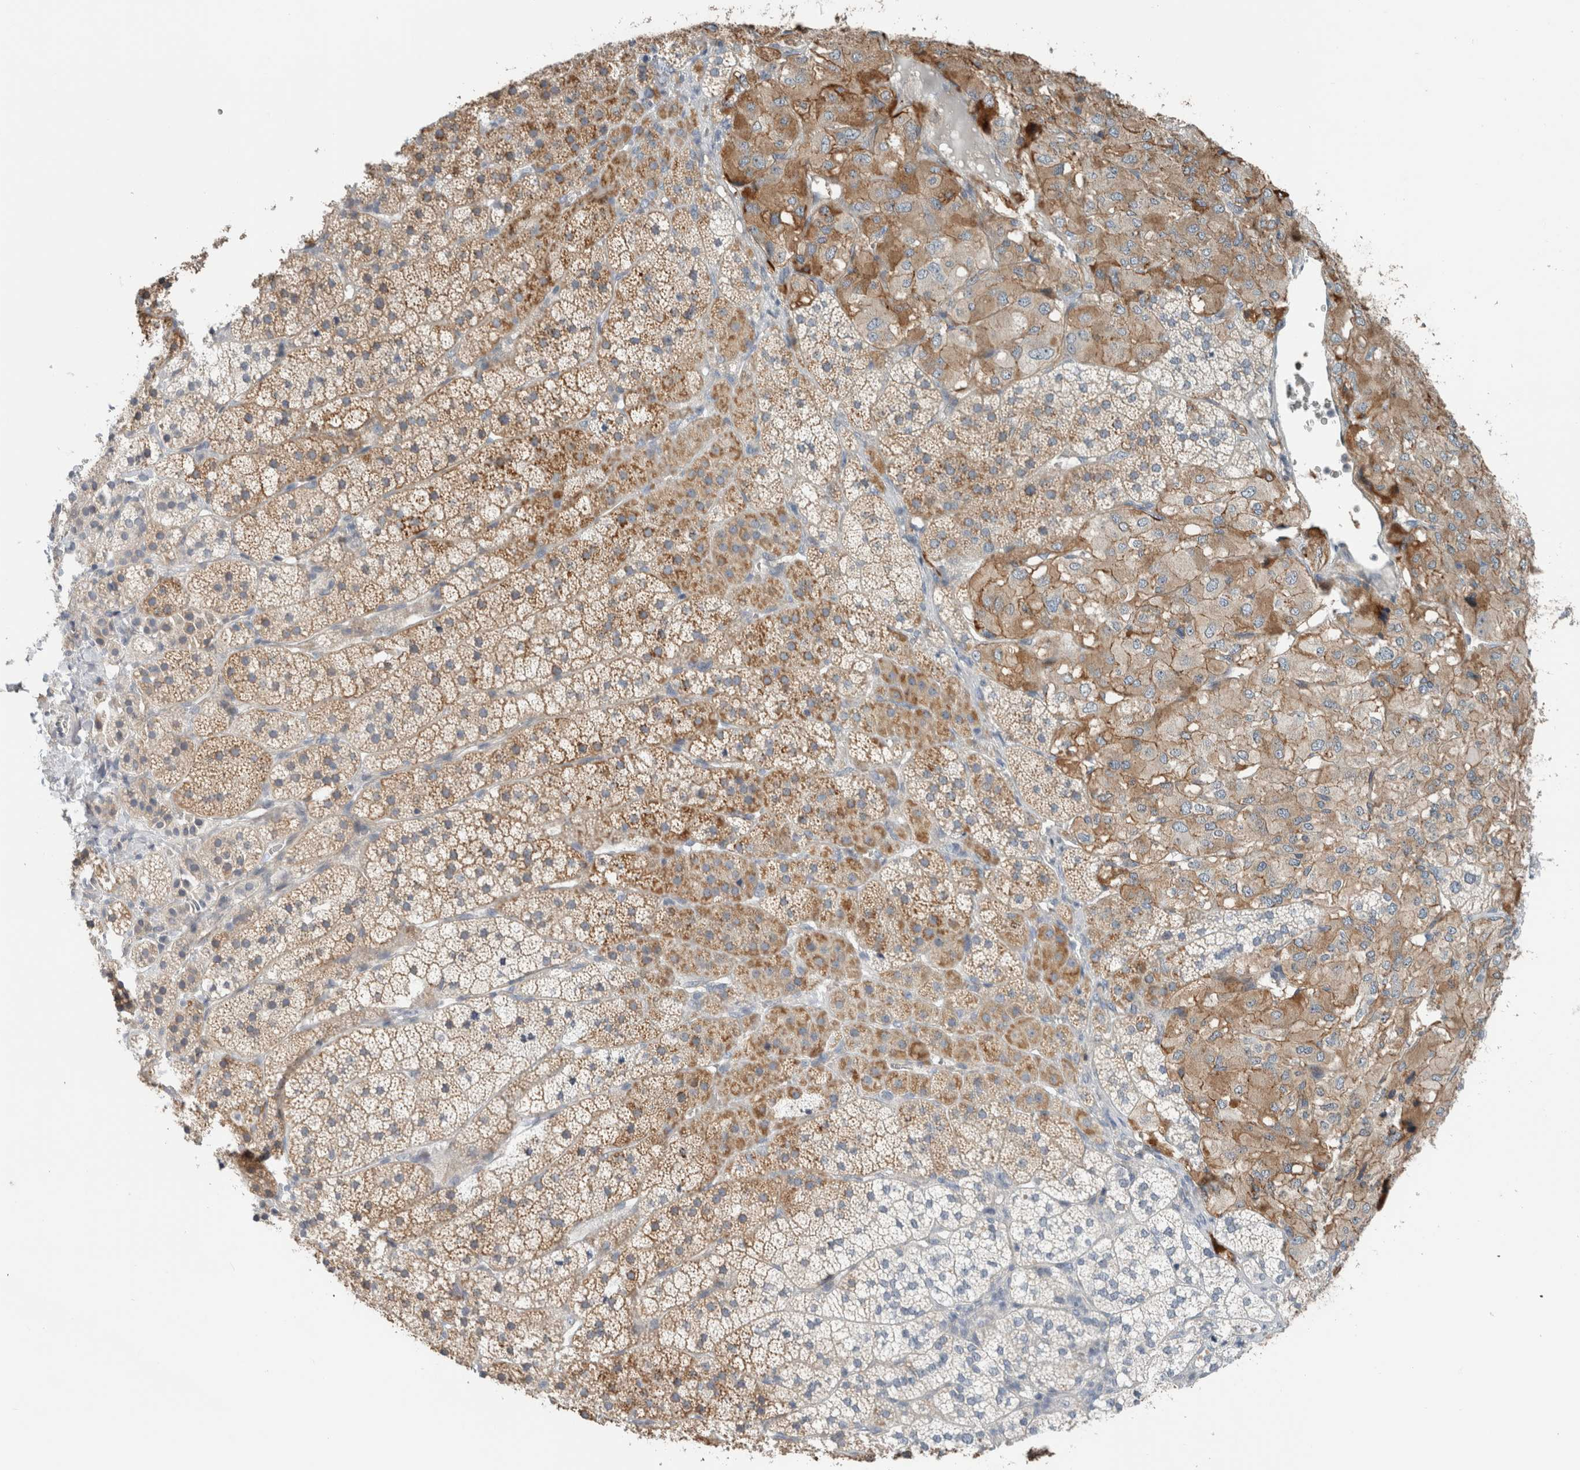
{"staining": {"intensity": "moderate", "quantity": "25%-75%", "location": "cytoplasmic/membranous"}, "tissue": "adrenal gland", "cell_type": "Glandular cells", "image_type": "normal", "snomed": [{"axis": "morphology", "description": "Normal tissue, NOS"}, {"axis": "topography", "description": "Adrenal gland"}], "caption": "Immunohistochemistry (IHC) histopathology image of unremarkable human adrenal gland stained for a protein (brown), which exhibits medium levels of moderate cytoplasmic/membranous expression in about 25%-75% of glandular cells.", "gene": "ERCC6L2", "patient": {"sex": "female", "age": 44}}